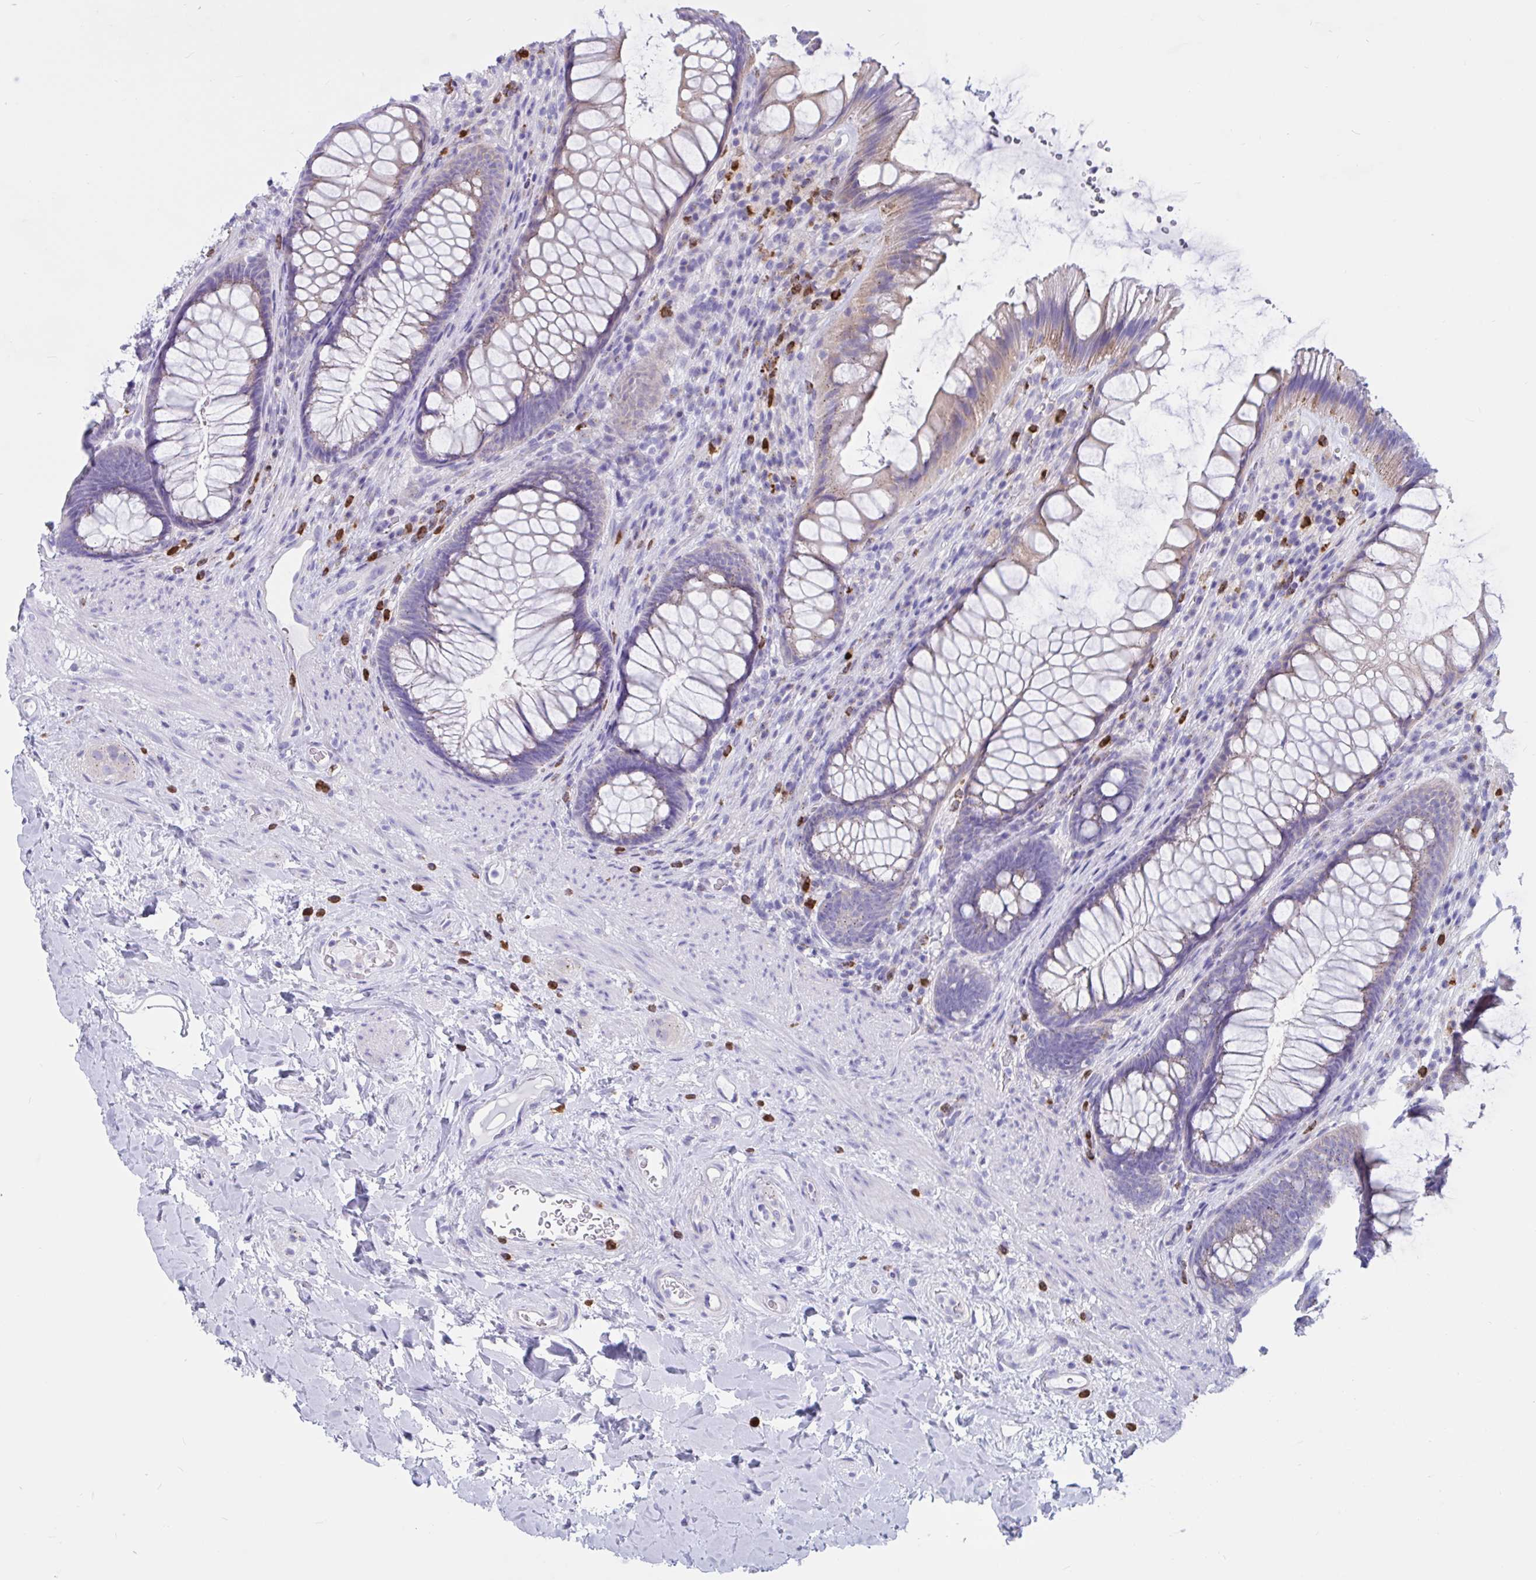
{"staining": {"intensity": "moderate", "quantity": "<25%", "location": "cytoplasmic/membranous"}, "tissue": "rectum", "cell_type": "Glandular cells", "image_type": "normal", "snomed": [{"axis": "morphology", "description": "Normal tissue, NOS"}, {"axis": "topography", "description": "Rectum"}], "caption": "Immunohistochemical staining of unremarkable human rectum demonstrates <25% levels of moderate cytoplasmic/membranous protein expression in about <25% of glandular cells.", "gene": "RNASE3", "patient": {"sex": "male", "age": 53}}